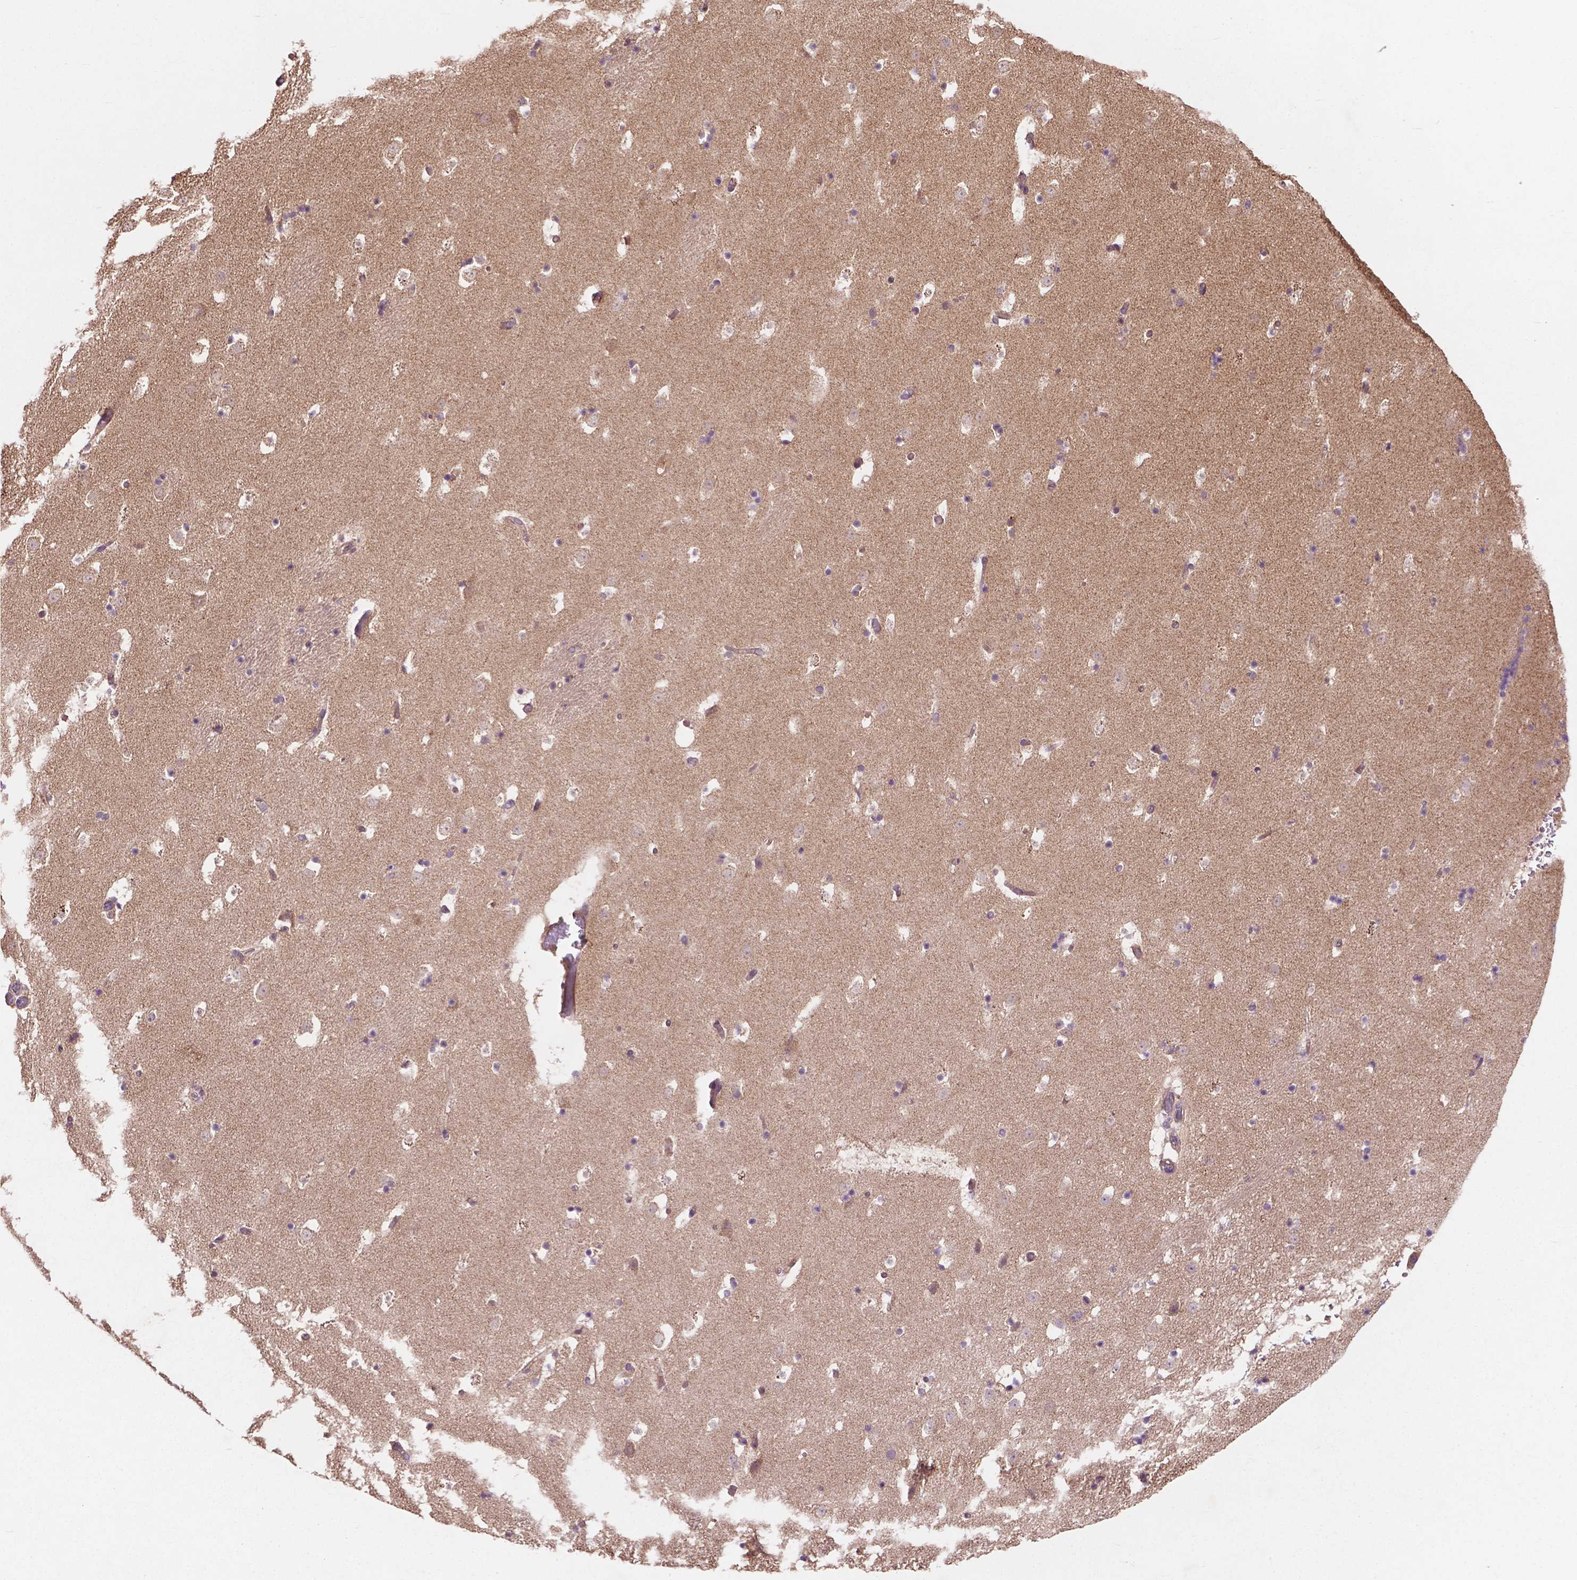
{"staining": {"intensity": "weak", "quantity": "25%-75%", "location": "cytoplasmic/membranous"}, "tissue": "caudate", "cell_type": "Glial cells", "image_type": "normal", "snomed": [{"axis": "morphology", "description": "Normal tissue, NOS"}, {"axis": "topography", "description": "Lateral ventricle wall"}], "caption": "A photomicrograph of caudate stained for a protein reveals weak cytoplasmic/membranous brown staining in glial cells.", "gene": "GJA9", "patient": {"sex": "female", "age": 42}}